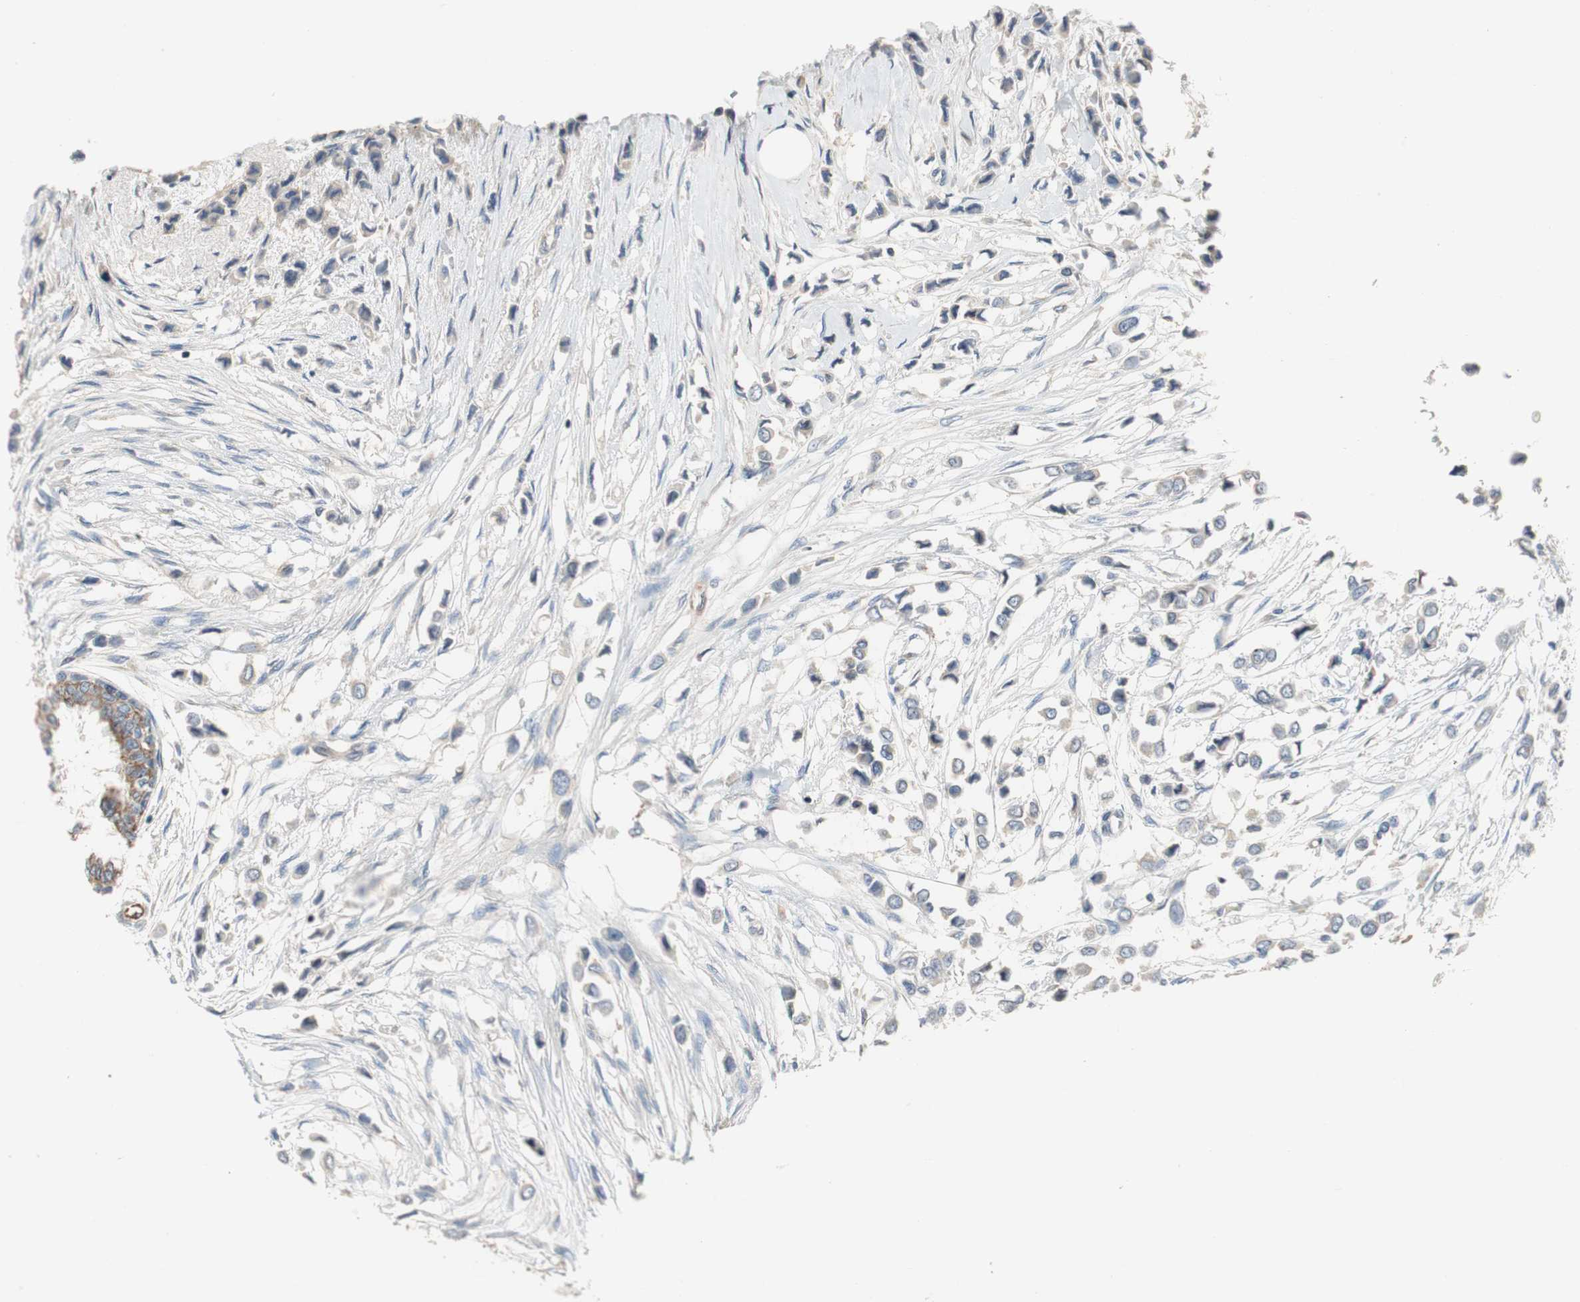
{"staining": {"intensity": "negative", "quantity": "none", "location": "none"}, "tissue": "breast cancer", "cell_type": "Tumor cells", "image_type": "cancer", "snomed": [{"axis": "morphology", "description": "Lobular carcinoma"}, {"axis": "topography", "description": "Breast"}], "caption": "This is an IHC image of breast cancer (lobular carcinoma). There is no expression in tumor cells.", "gene": "ALPL", "patient": {"sex": "female", "age": 51}}